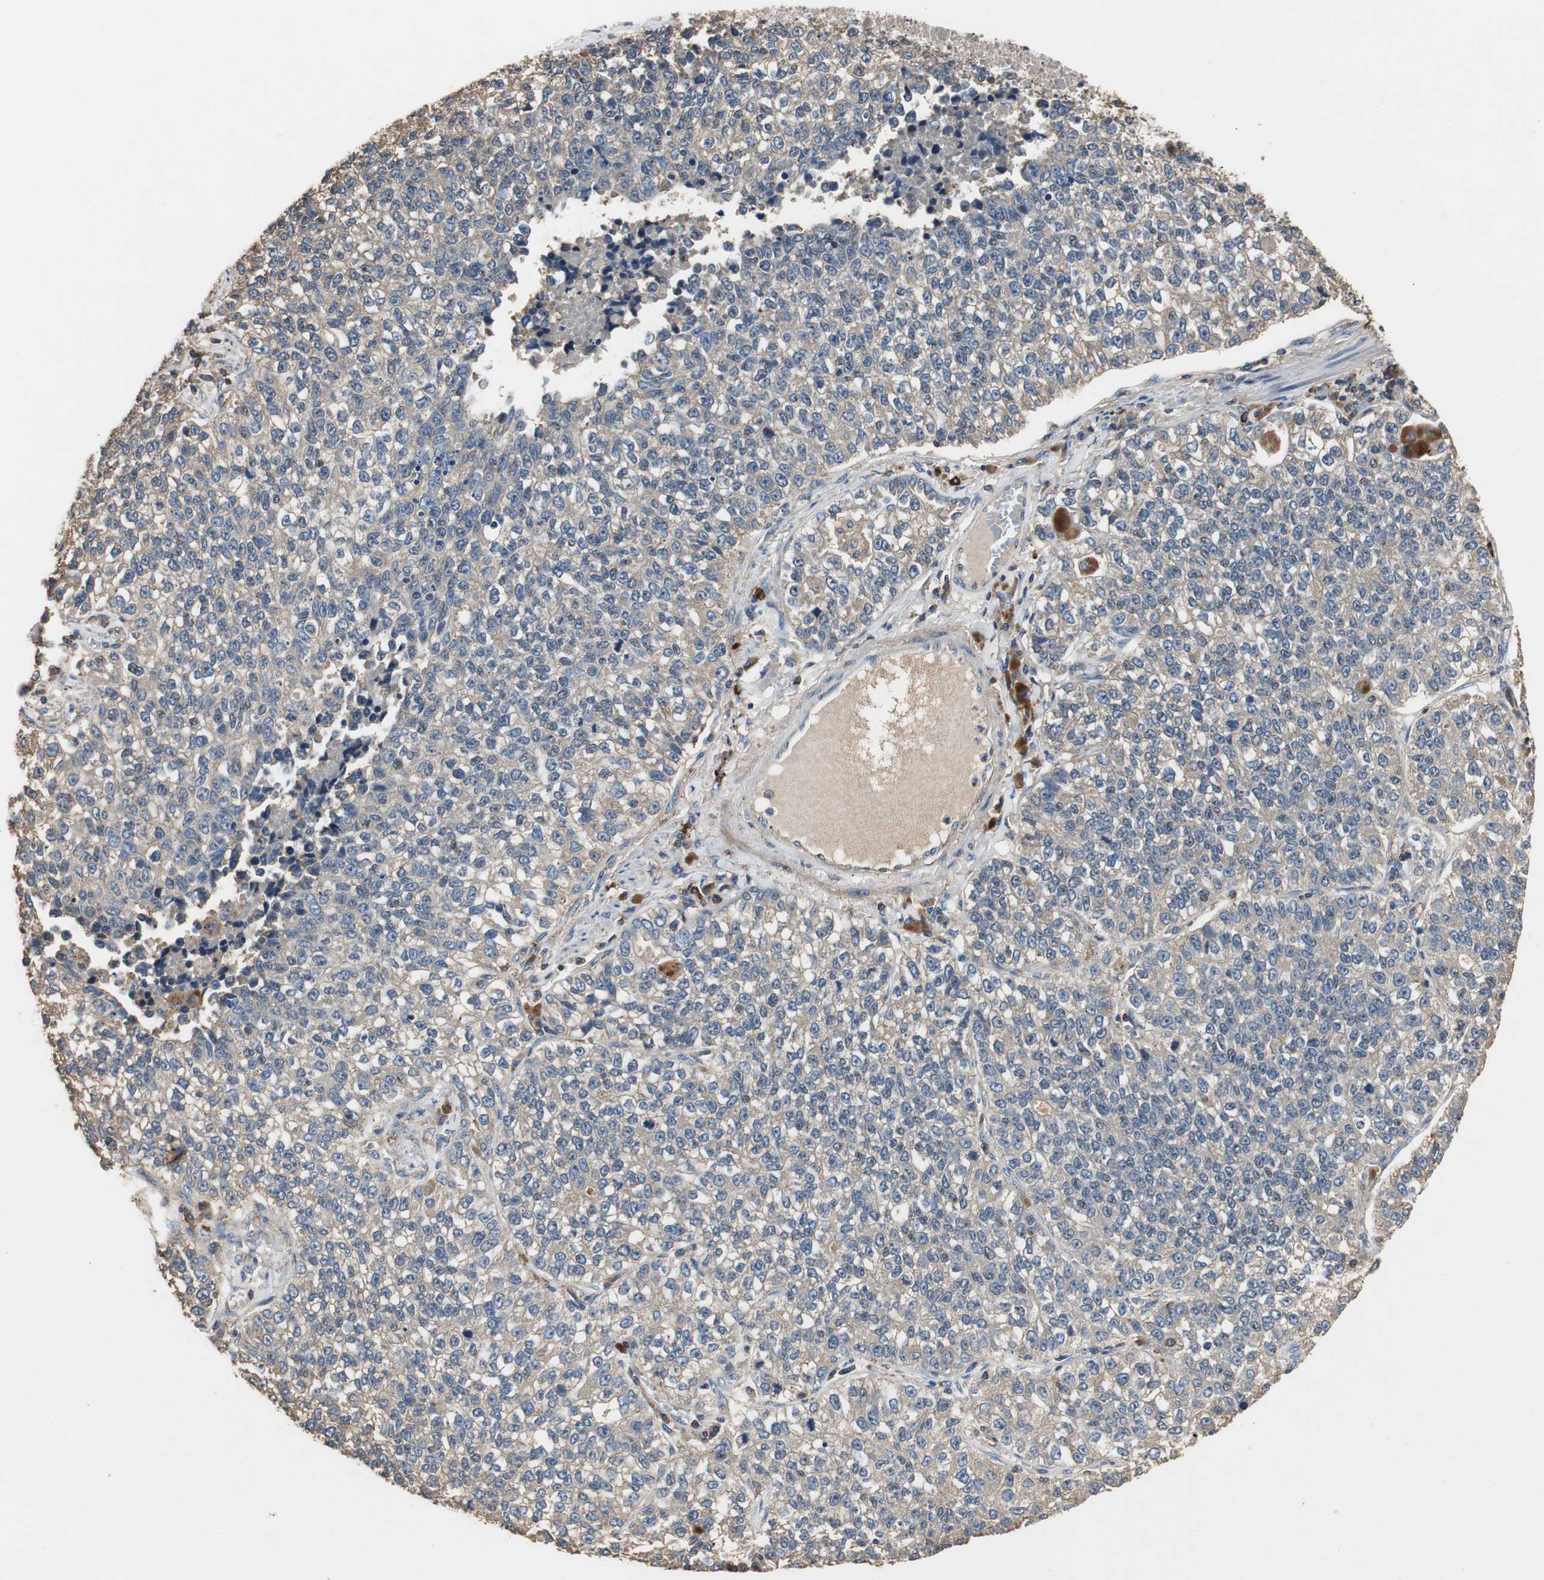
{"staining": {"intensity": "weak", "quantity": "25%-75%", "location": "cytoplasmic/membranous"}, "tissue": "lung cancer", "cell_type": "Tumor cells", "image_type": "cancer", "snomed": [{"axis": "morphology", "description": "Adenocarcinoma, NOS"}, {"axis": "topography", "description": "Lung"}], "caption": "High-magnification brightfield microscopy of lung adenocarcinoma stained with DAB (3,3'-diaminobenzidine) (brown) and counterstained with hematoxylin (blue). tumor cells exhibit weak cytoplasmic/membranous positivity is identified in approximately25%-75% of cells.", "gene": "TNFRSF14", "patient": {"sex": "male", "age": 49}}